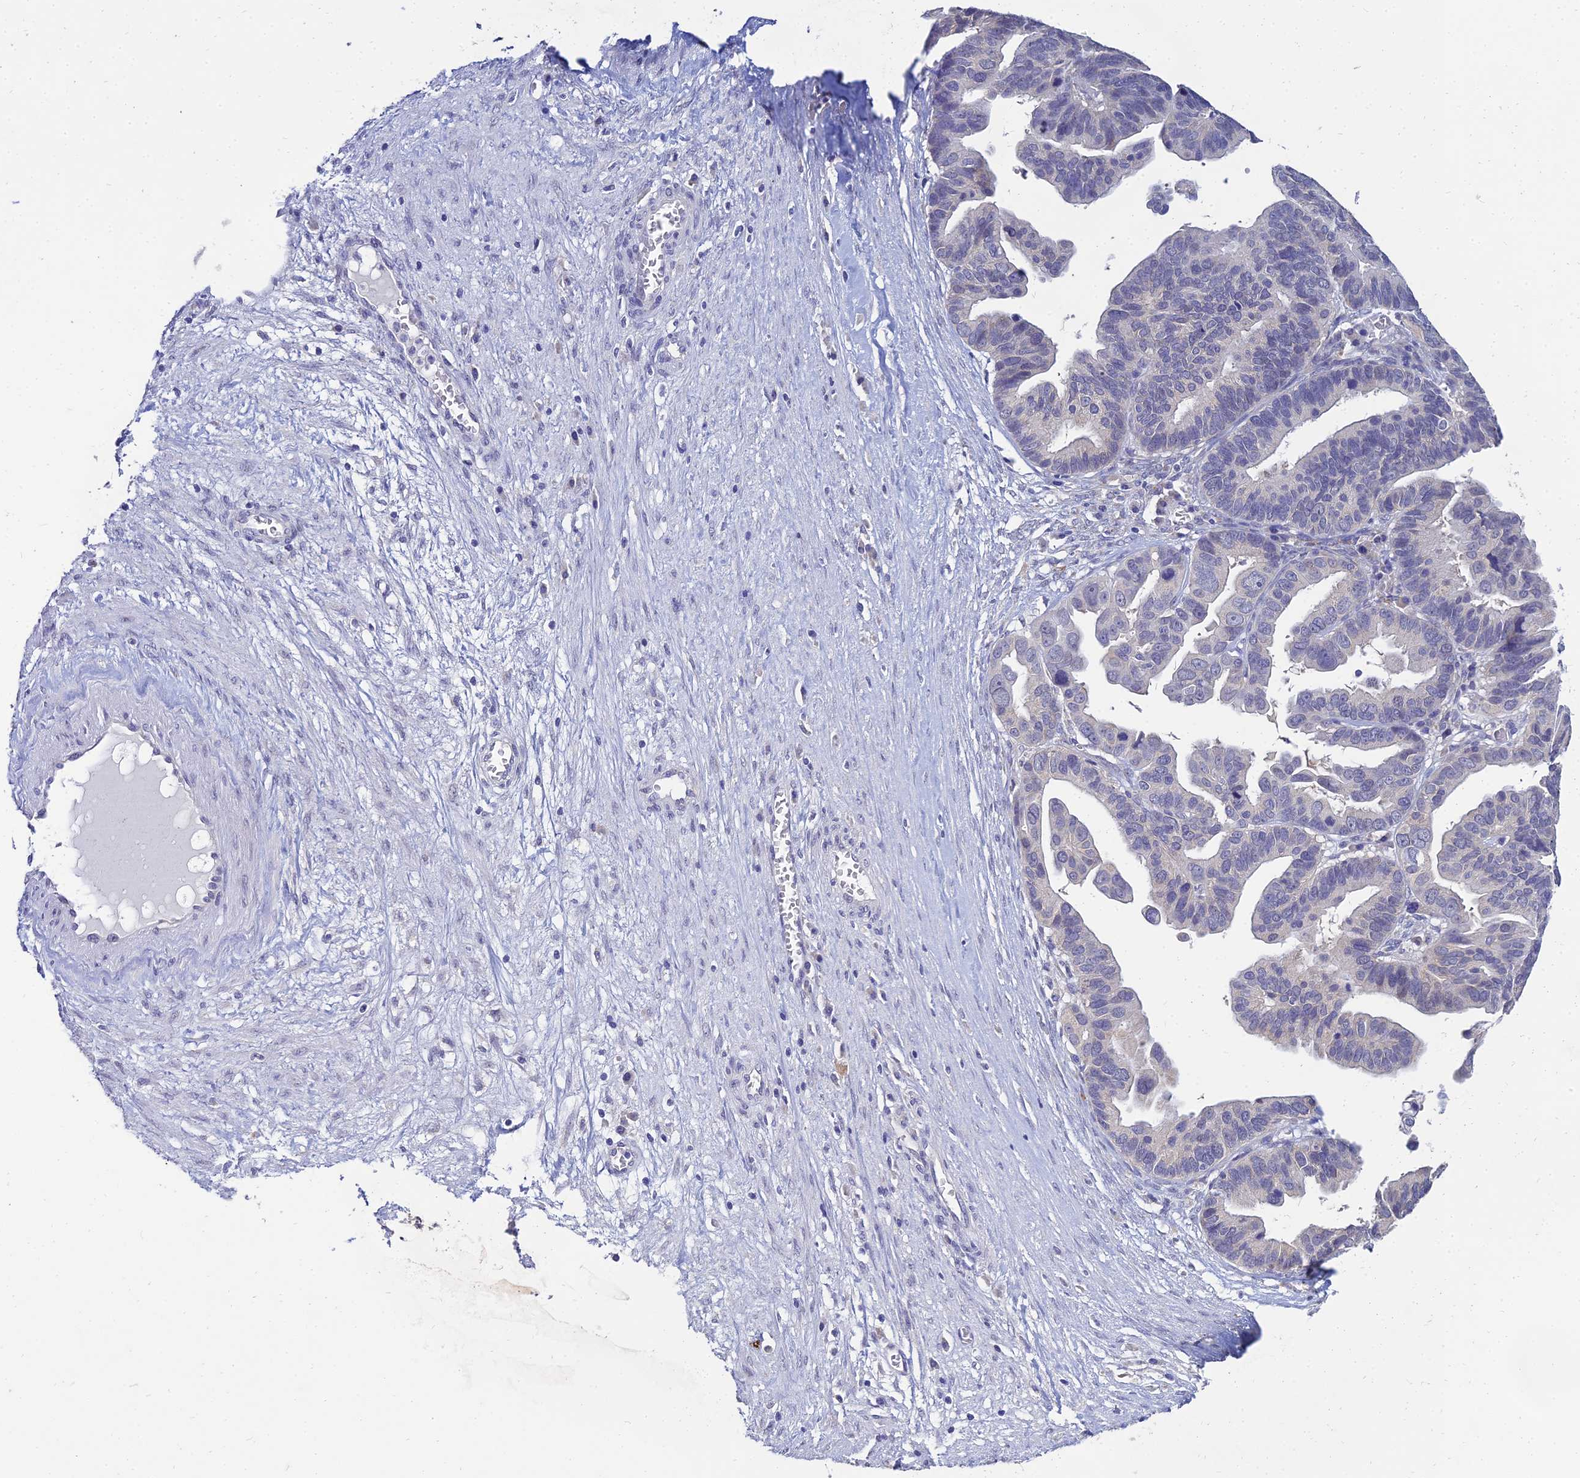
{"staining": {"intensity": "negative", "quantity": "none", "location": "none"}, "tissue": "ovarian cancer", "cell_type": "Tumor cells", "image_type": "cancer", "snomed": [{"axis": "morphology", "description": "Cystadenocarcinoma, serous, NOS"}, {"axis": "topography", "description": "Ovary"}], "caption": "A high-resolution micrograph shows IHC staining of ovarian cancer, which shows no significant expression in tumor cells.", "gene": "NPY", "patient": {"sex": "female", "age": 56}}